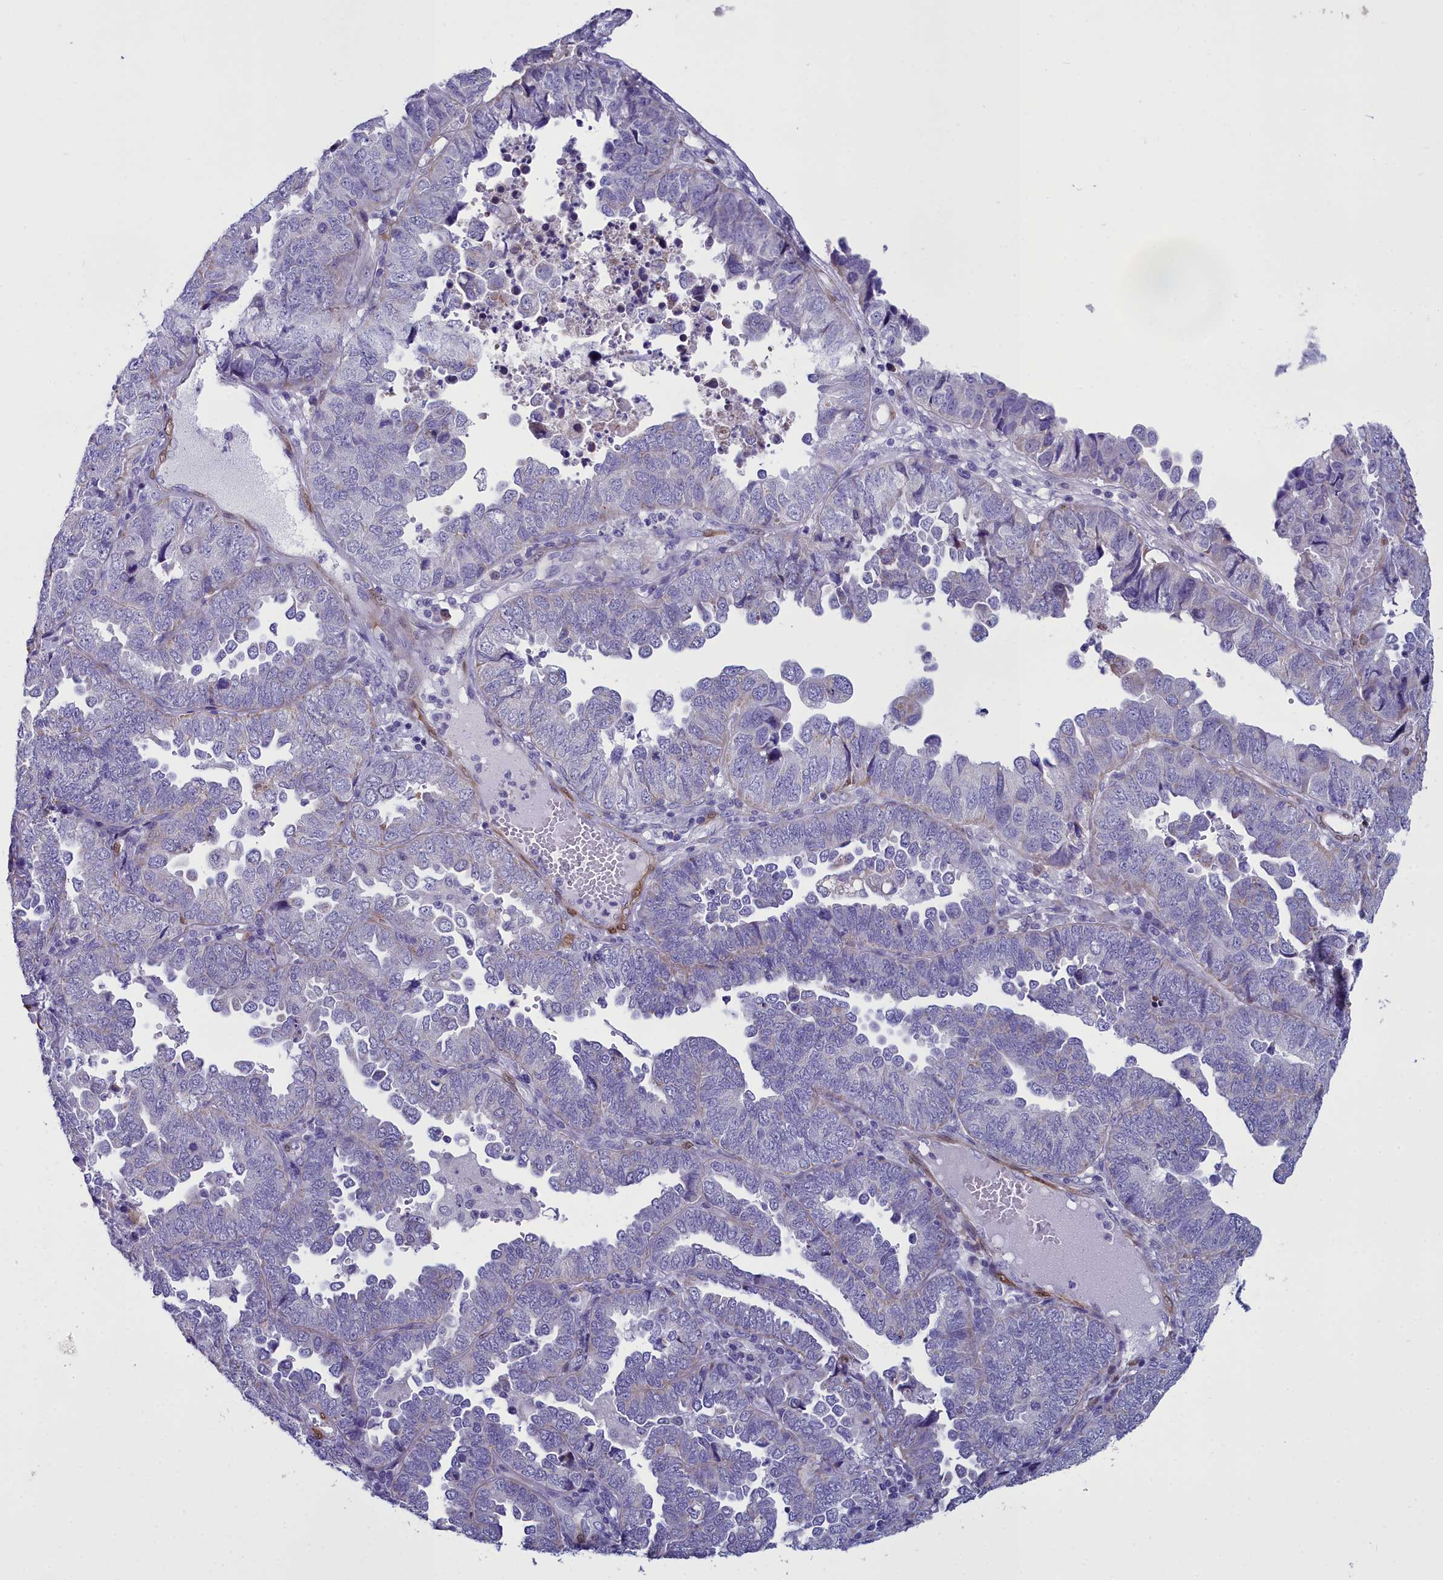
{"staining": {"intensity": "negative", "quantity": "none", "location": "none"}, "tissue": "endometrial cancer", "cell_type": "Tumor cells", "image_type": "cancer", "snomed": [{"axis": "morphology", "description": "Adenocarcinoma, NOS"}, {"axis": "topography", "description": "Endometrium"}], "caption": "Tumor cells show no significant expression in endometrial adenocarcinoma. Nuclei are stained in blue.", "gene": "PPP1R14A", "patient": {"sex": "female", "age": 79}}